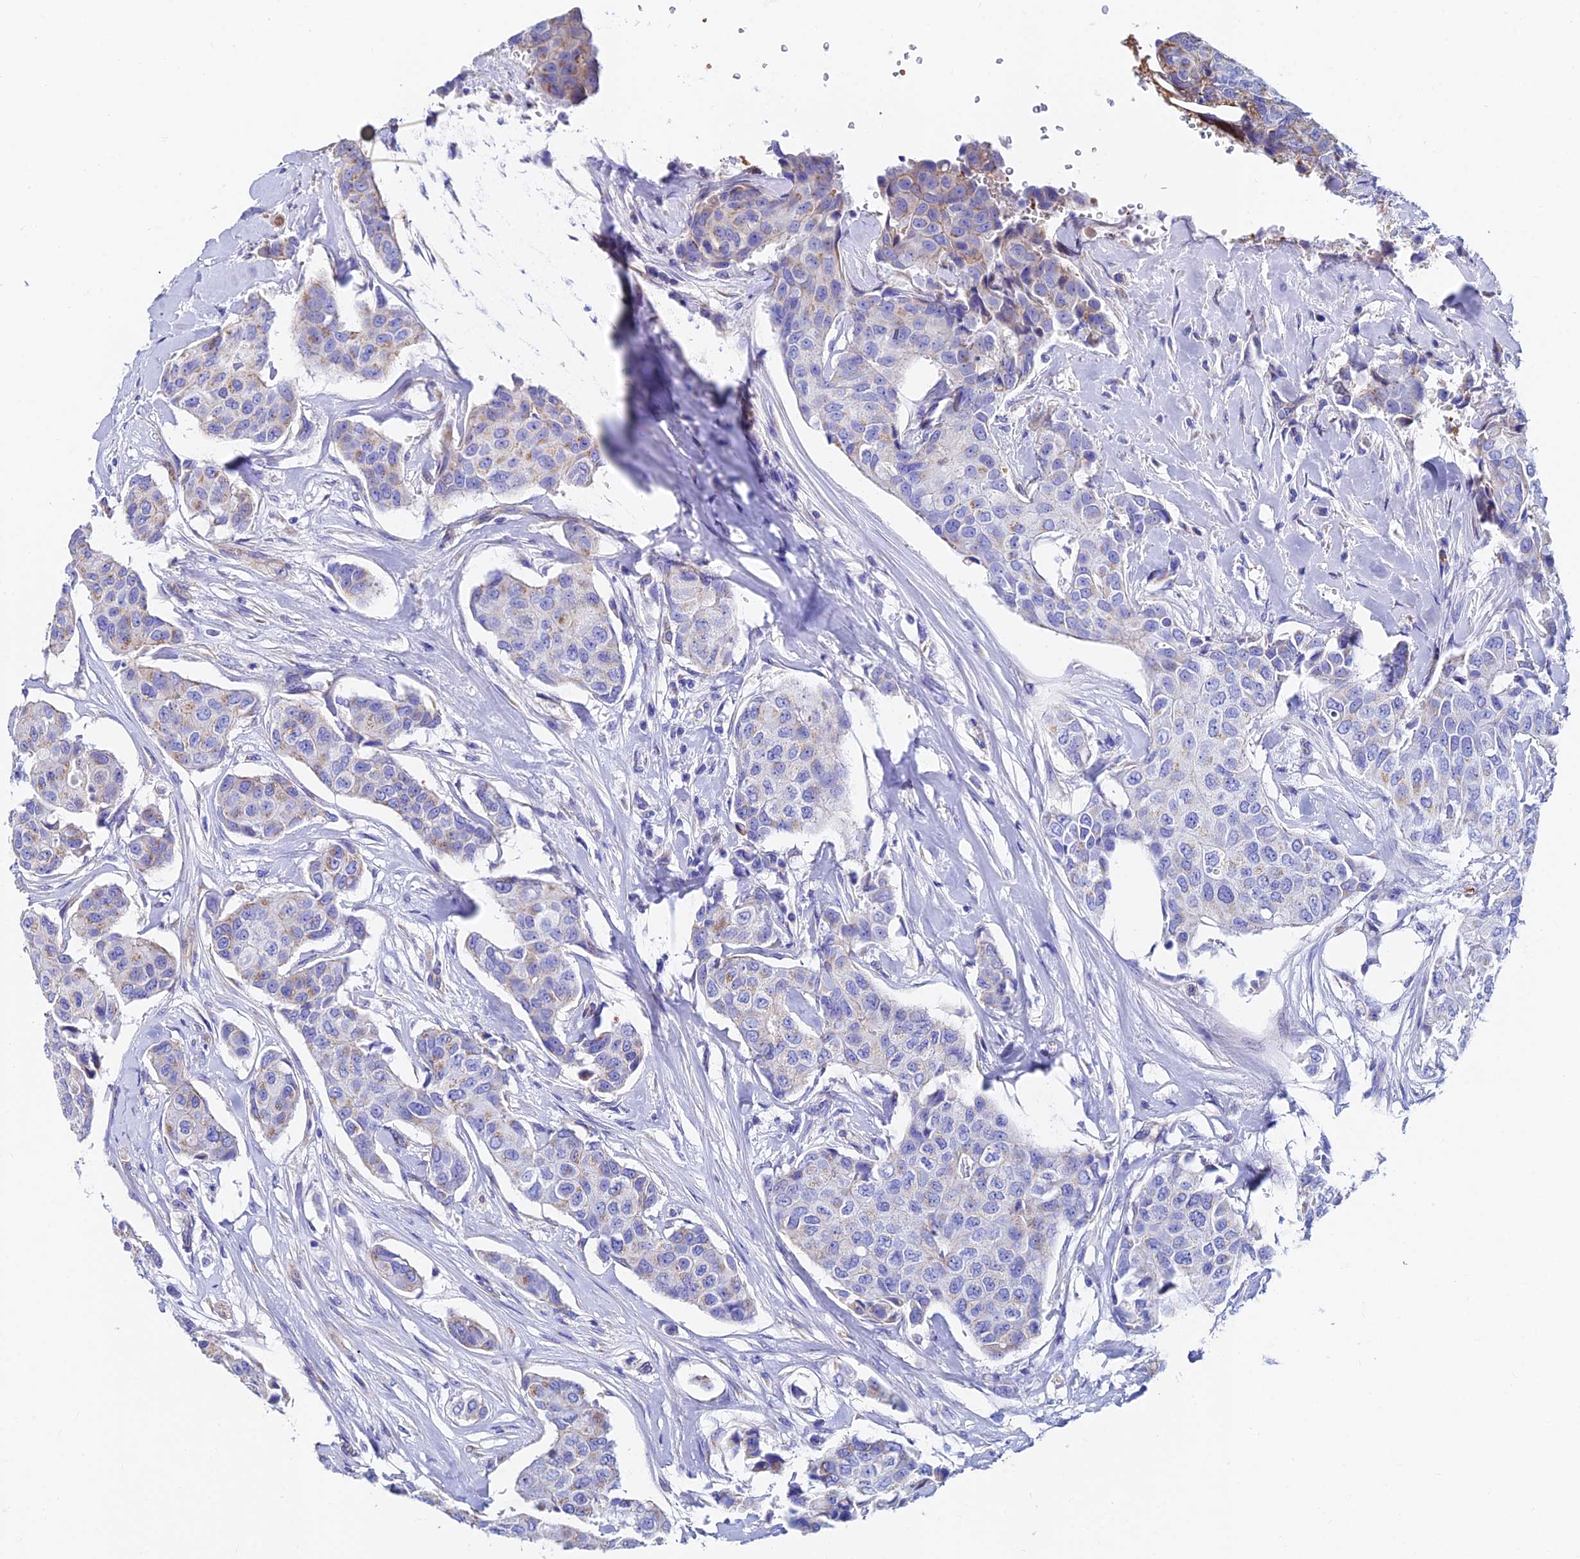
{"staining": {"intensity": "moderate", "quantity": "25%-75%", "location": "cytoplasmic/membranous"}, "tissue": "breast cancer", "cell_type": "Tumor cells", "image_type": "cancer", "snomed": [{"axis": "morphology", "description": "Duct carcinoma"}, {"axis": "topography", "description": "Breast"}], "caption": "A medium amount of moderate cytoplasmic/membranous staining is present in about 25%-75% of tumor cells in intraductal carcinoma (breast) tissue. The staining is performed using DAB (3,3'-diaminobenzidine) brown chromogen to label protein expression. The nuclei are counter-stained blue using hematoxylin.", "gene": "ADGRF3", "patient": {"sex": "female", "age": 80}}